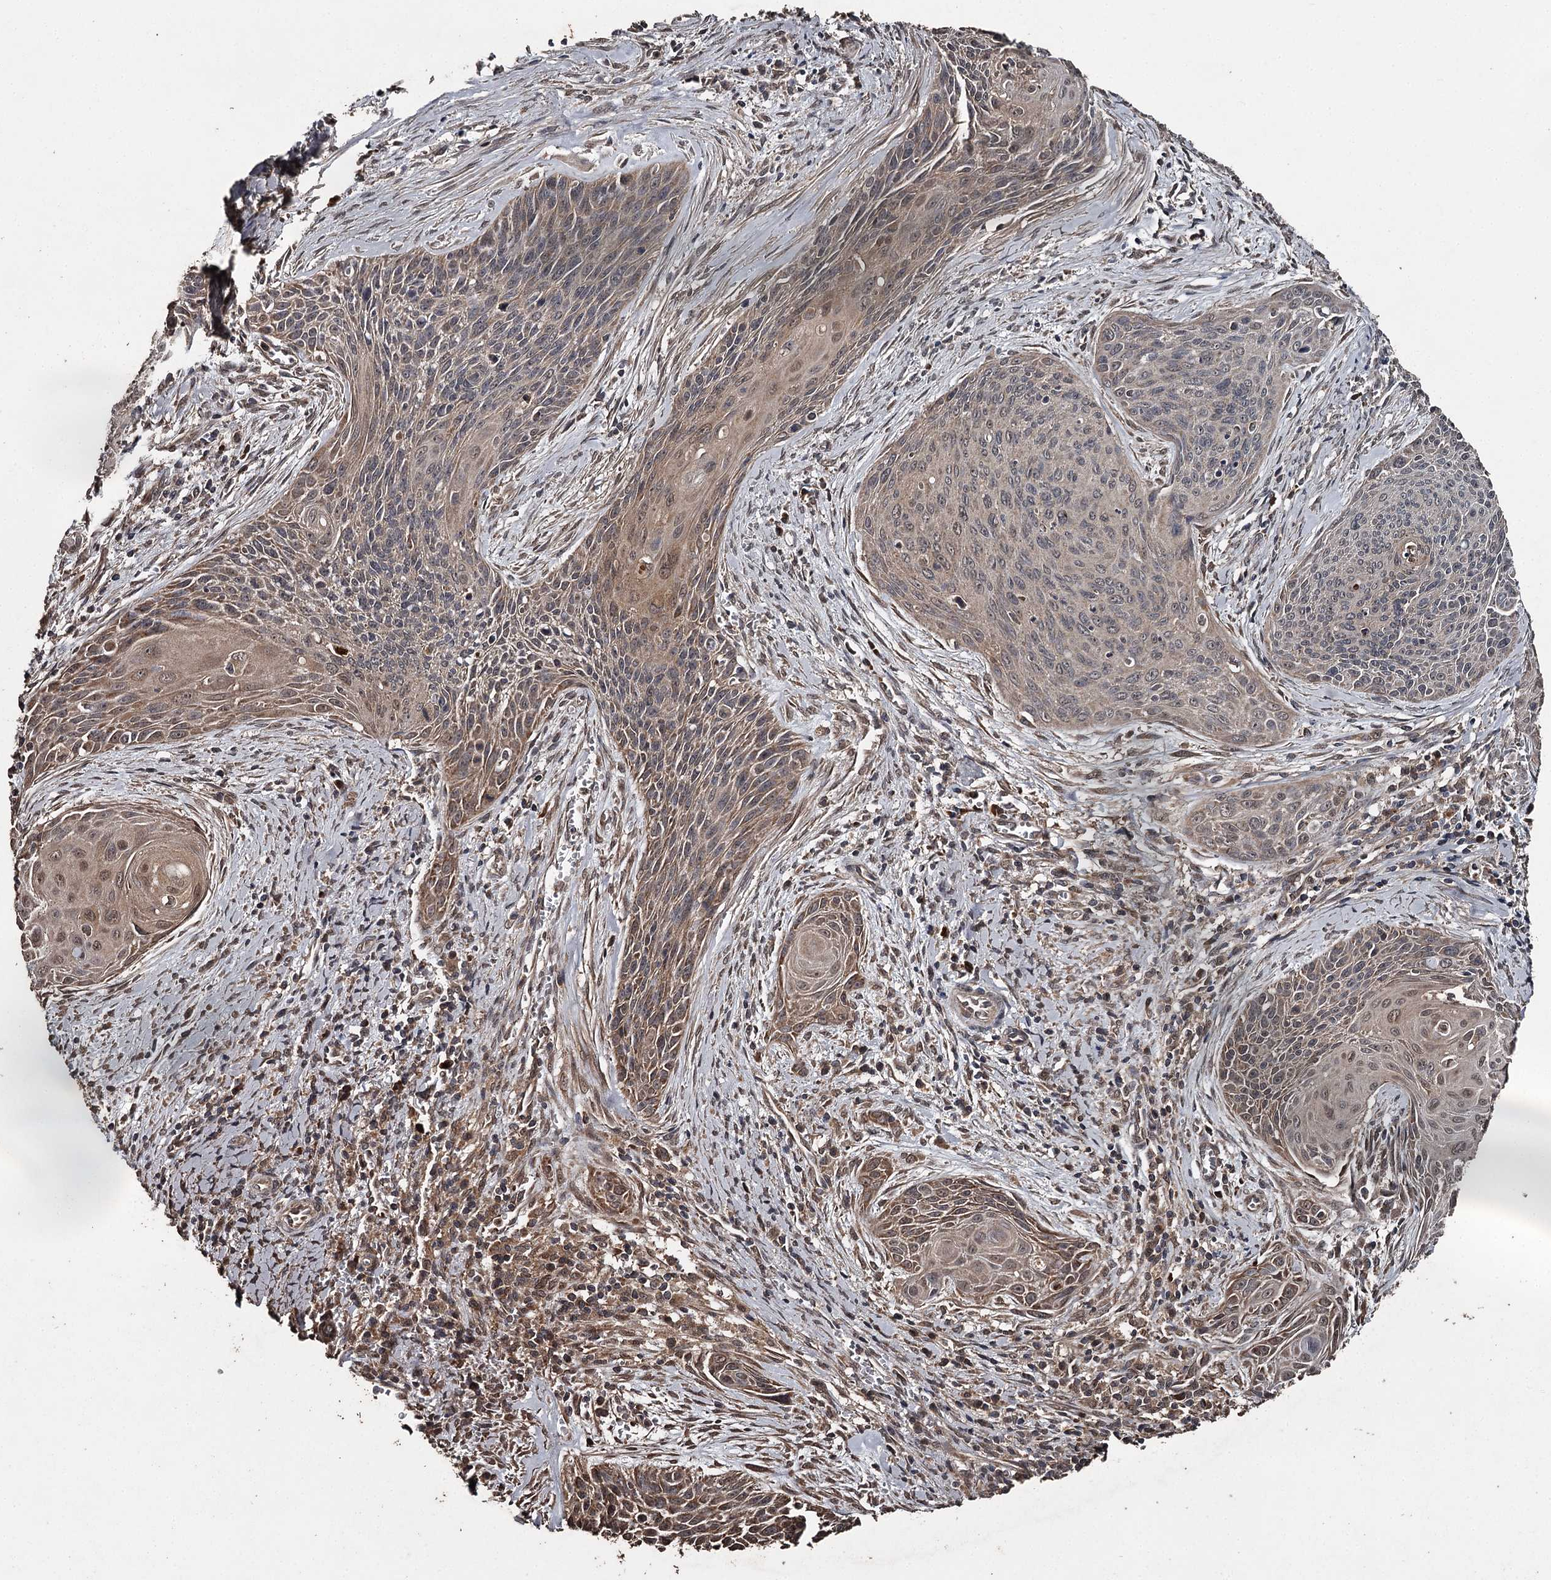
{"staining": {"intensity": "moderate", "quantity": "25%-75%", "location": "cytoplasmic/membranous,nuclear"}, "tissue": "cervical cancer", "cell_type": "Tumor cells", "image_type": "cancer", "snomed": [{"axis": "morphology", "description": "Squamous cell carcinoma, NOS"}, {"axis": "topography", "description": "Cervix"}], "caption": "IHC of squamous cell carcinoma (cervical) displays medium levels of moderate cytoplasmic/membranous and nuclear positivity in about 25%-75% of tumor cells.", "gene": "WIPI1", "patient": {"sex": "female", "age": 55}}